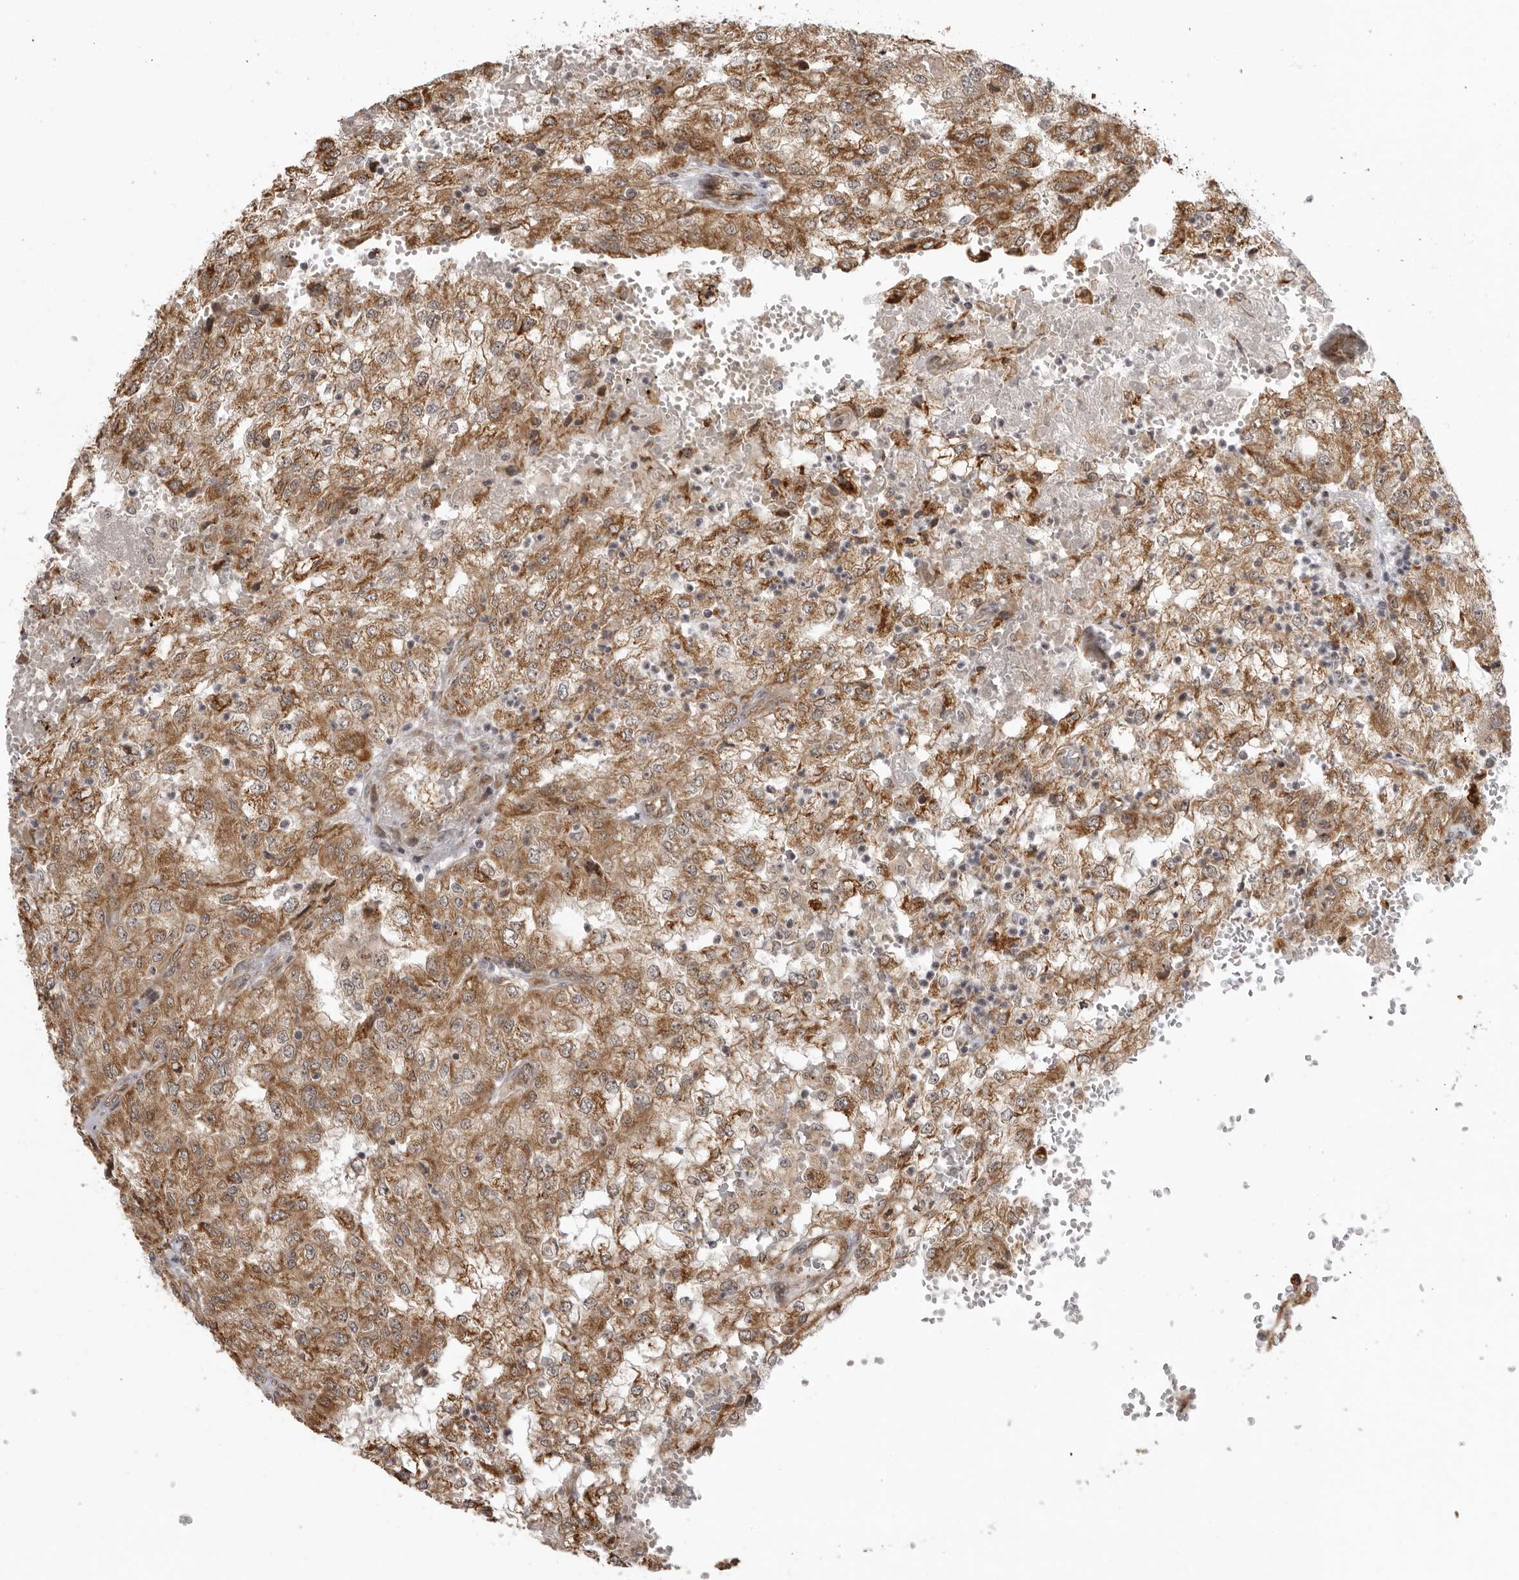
{"staining": {"intensity": "moderate", "quantity": ">75%", "location": "cytoplasmic/membranous"}, "tissue": "renal cancer", "cell_type": "Tumor cells", "image_type": "cancer", "snomed": [{"axis": "morphology", "description": "Adenocarcinoma, NOS"}, {"axis": "topography", "description": "Kidney"}], "caption": "A micrograph of adenocarcinoma (renal) stained for a protein shows moderate cytoplasmic/membranous brown staining in tumor cells.", "gene": "DNAH14", "patient": {"sex": "female", "age": 54}}